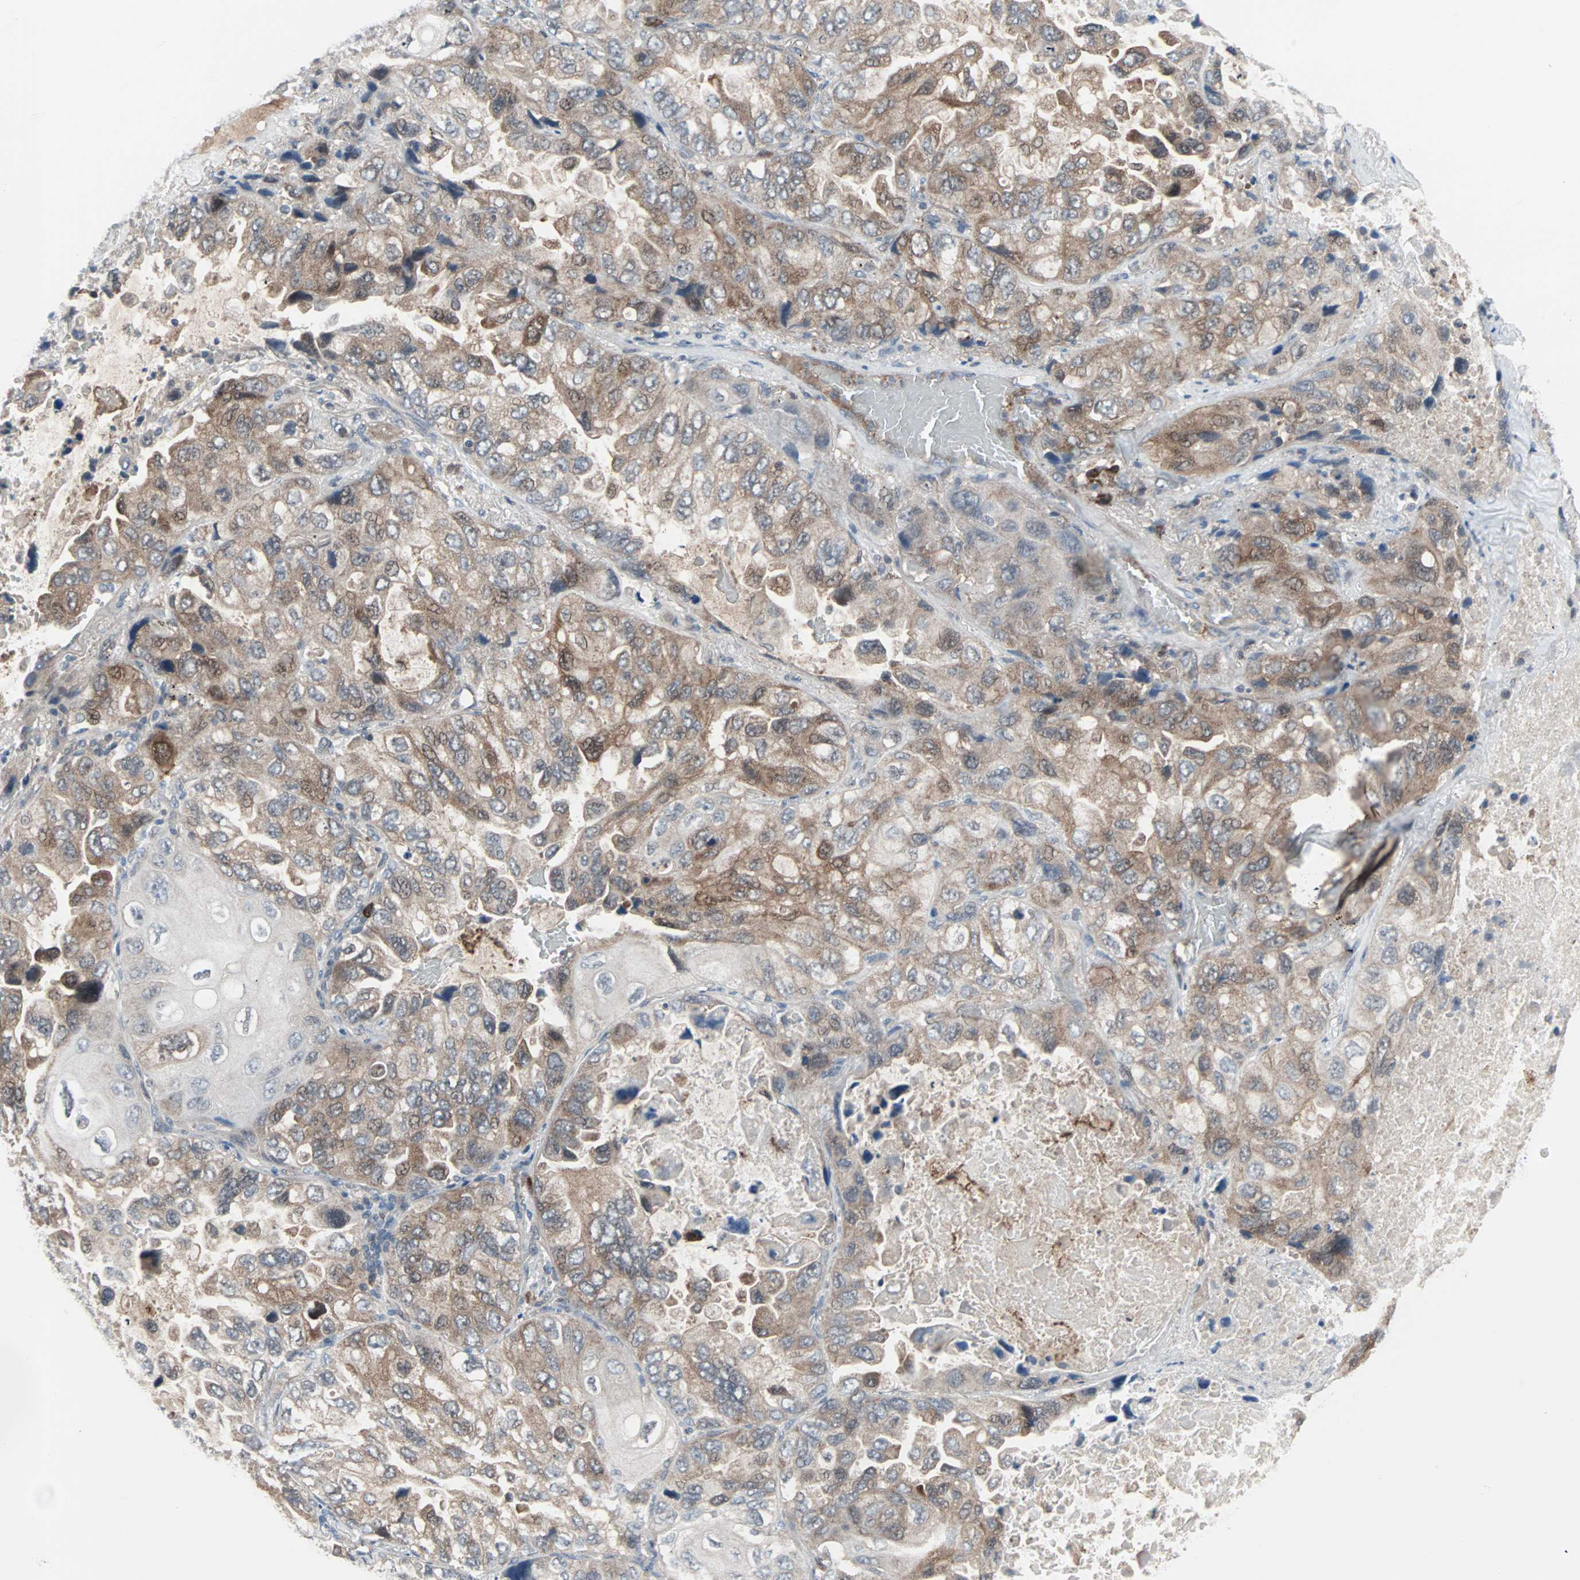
{"staining": {"intensity": "moderate", "quantity": "25%-75%", "location": "cytoplasmic/membranous,nuclear"}, "tissue": "lung cancer", "cell_type": "Tumor cells", "image_type": "cancer", "snomed": [{"axis": "morphology", "description": "Squamous cell carcinoma, NOS"}, {"axis": "topography", "description": "Lung"}], "caption": "Lung cancer stained with a protein marker displays moderate staining in tumor cells.", "gene": "CASP3", "patient": {"sex": "female", "age": 73}}